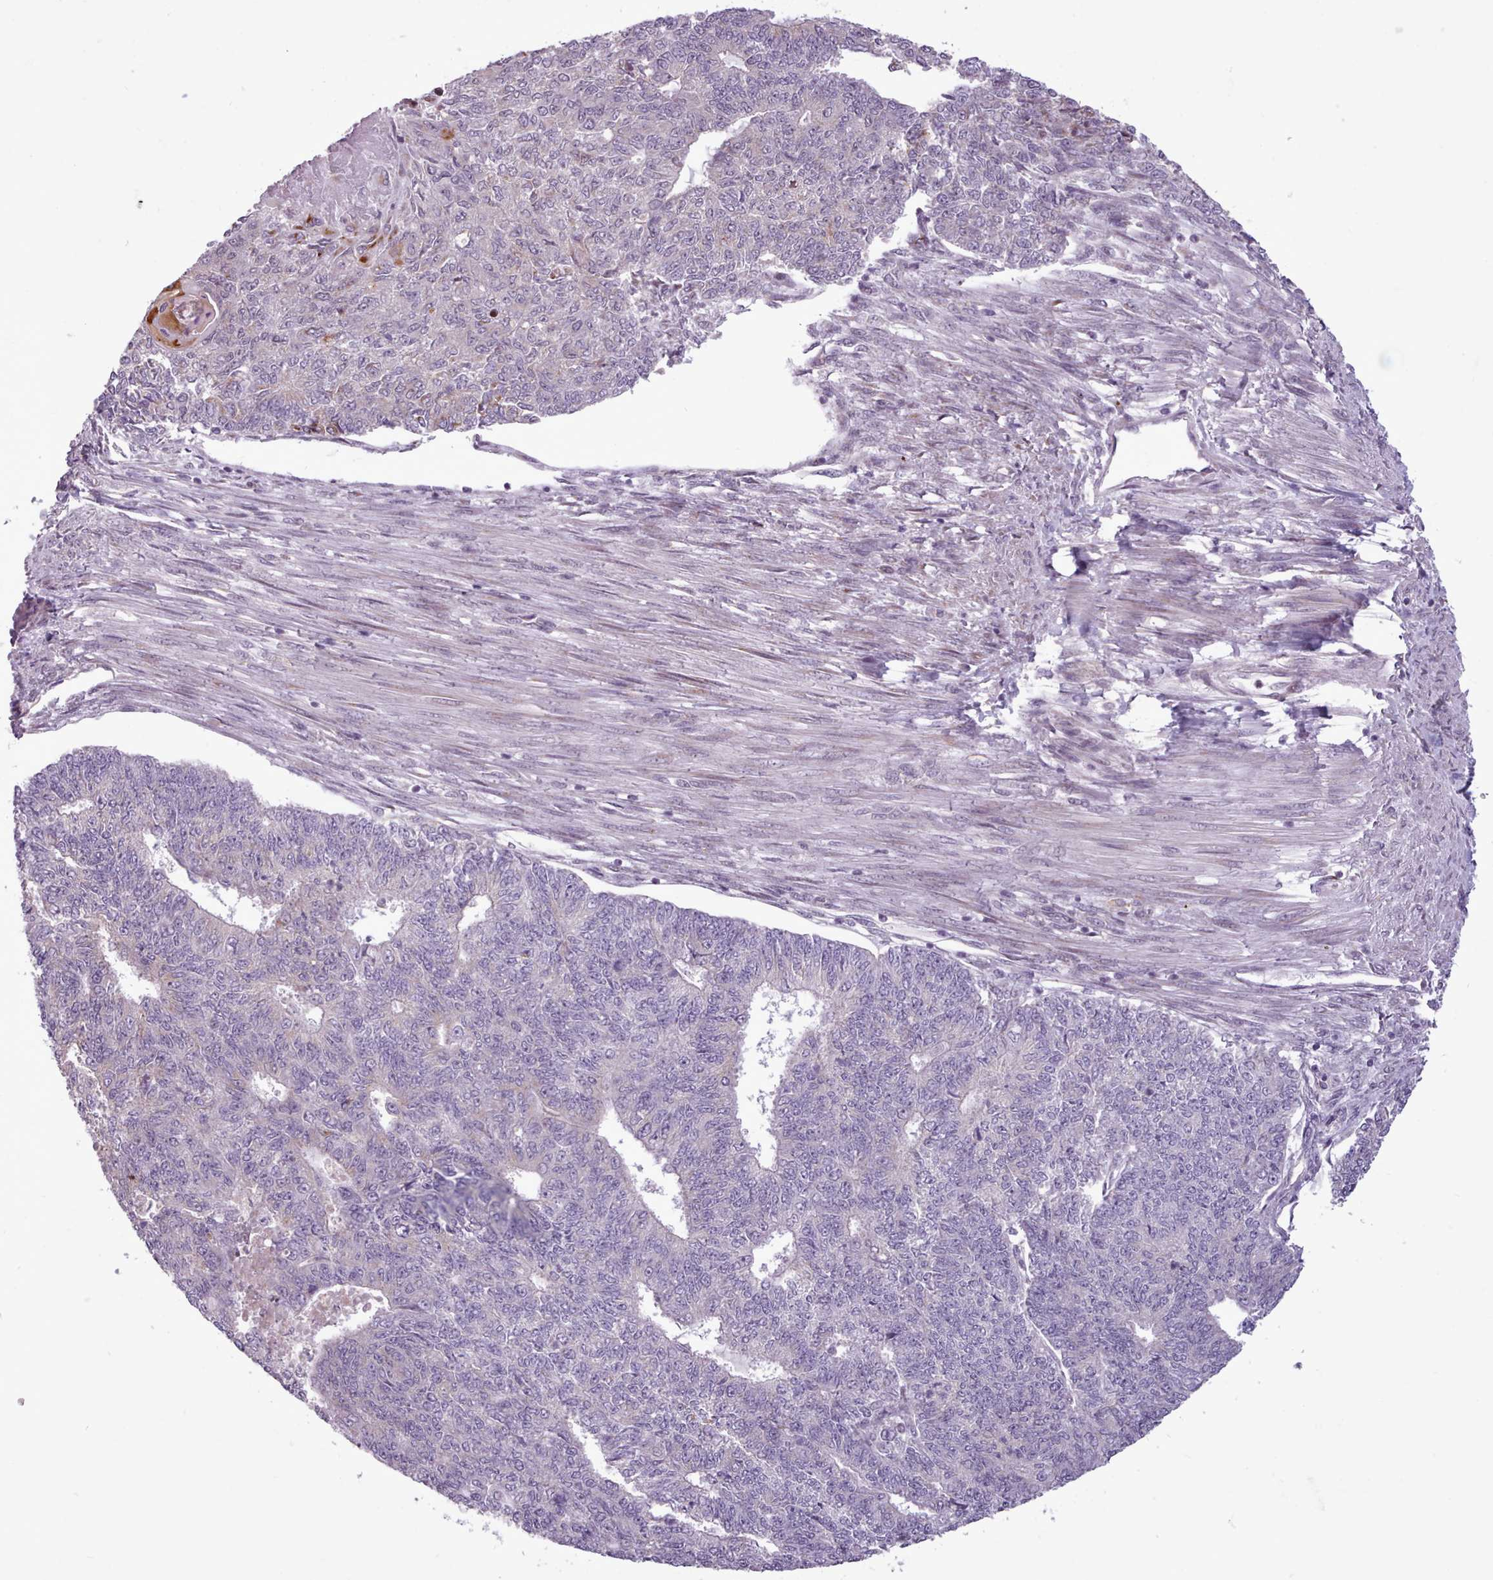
{"staining": {"intensity": "negative", "quantity": "none", "location": "none"}, "tissue": "endometrial cancer", "cell_type": "Tumor cells", "image_type": "cancer", "snomed": [{"axis": "morphology", "description": "Adenocarcinoma, NOS"}, {"axis": "topography", "description": "Endometrium"}], "caption": "An IHC micrograph of endometrial adenocarcinoma is shown. There is no staining in tumor cells of endometrial adenocarcinoma.", "gene": "SLURP1", "patient": {"sex": "female", "age": 32}}